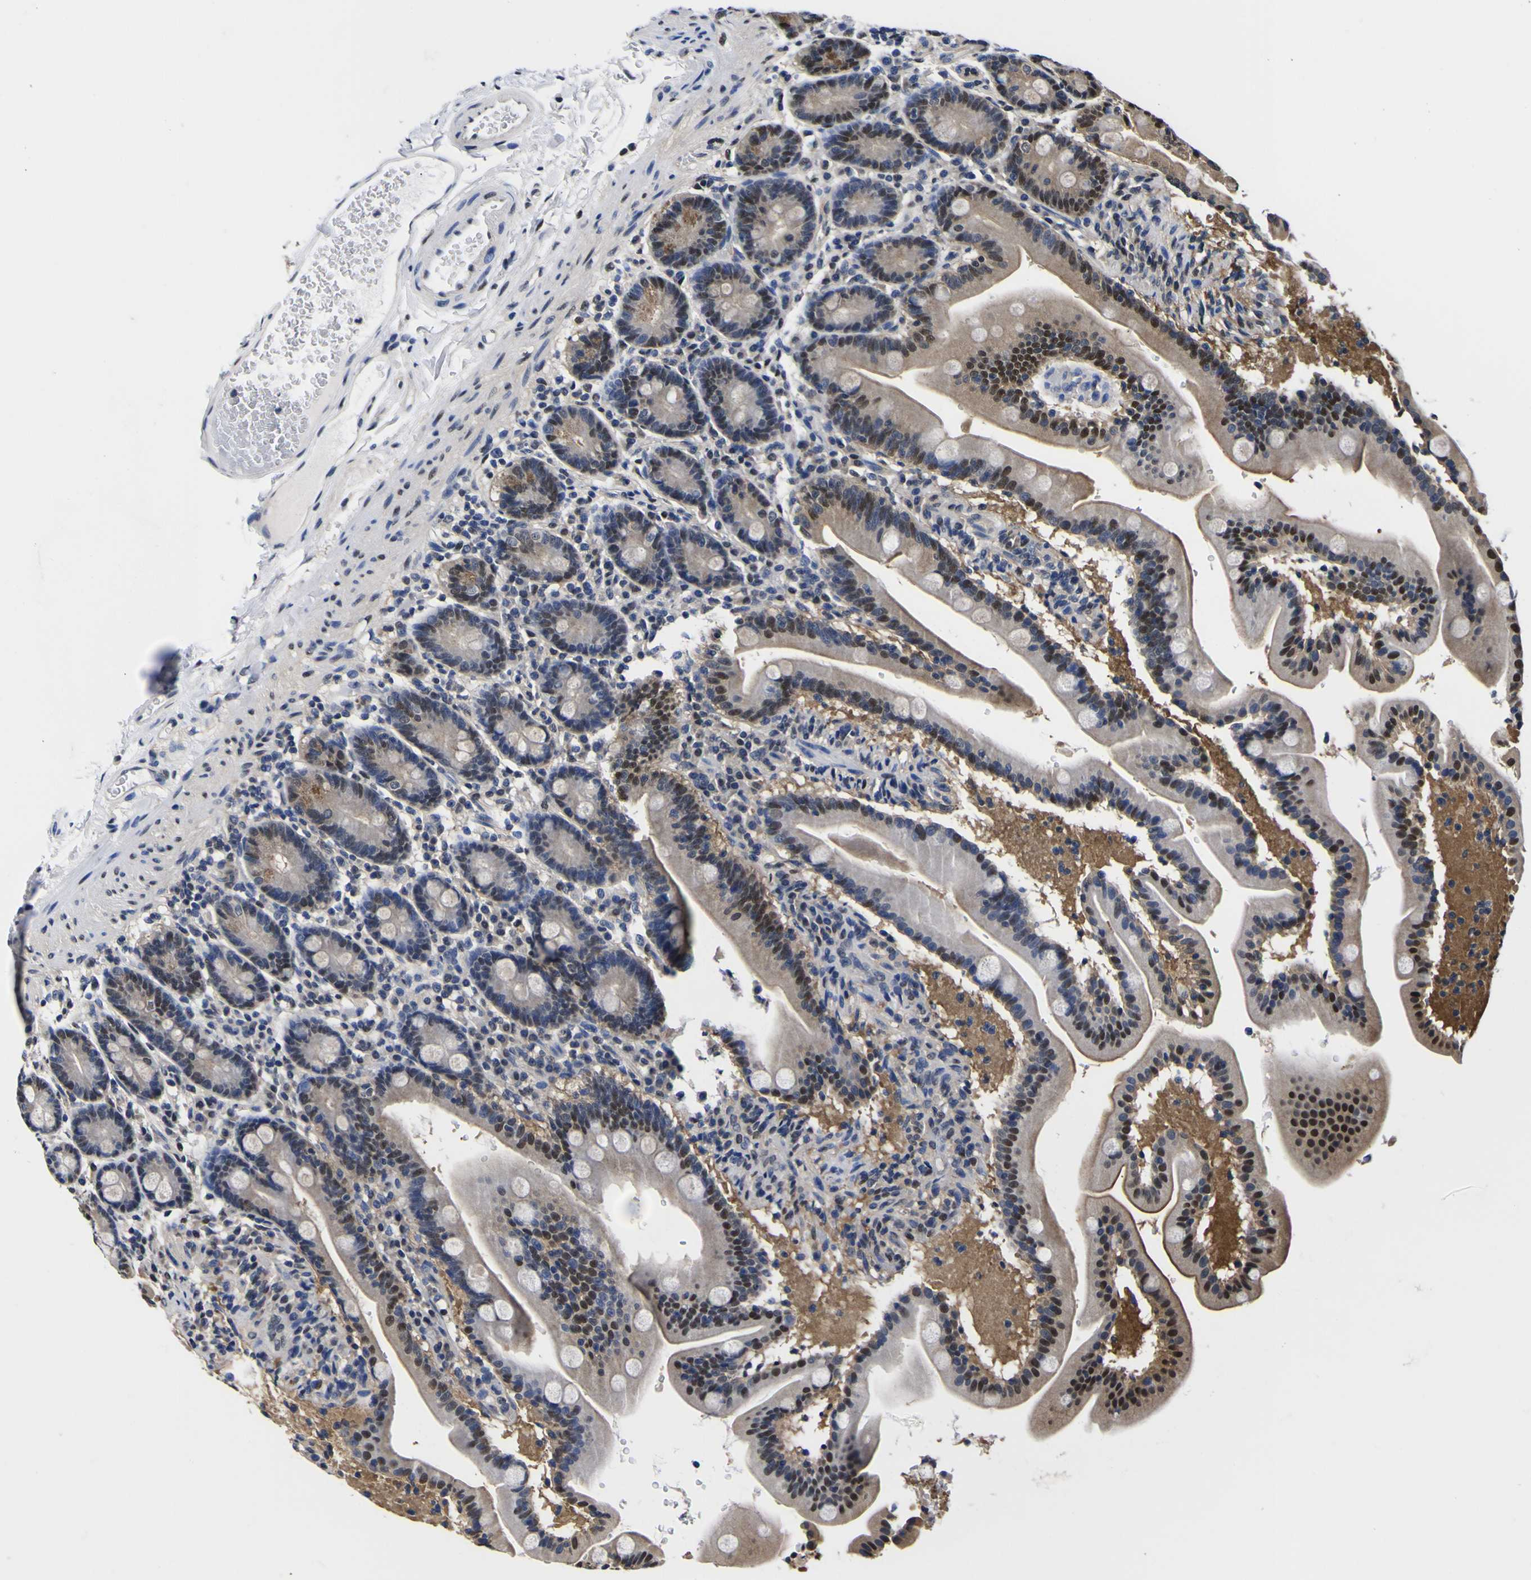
{"staining": {"intensity": "strong", "quantity": "25%-75%", "location": "cytoplasmic/membranous,nuclear"}, "tissue": "duodenum", "cell_type": "Glandular cells", "image_type": "normal", "snomed": [{"axis": "morphology", "description": "Normal tissue, NOS"}, {"axis": "topography", "description": "Duodenum"}], "caption": "The histopathology image demonstrates a brown stain indicating the presence of a protein in the cytoplasmic/membranous,nuclear of glandular cells in duodenum. The protein is stained brown, and the nuclei are stained in blue (DAB IHC with brightfield microscopy, high magnification).", "gene": "FAM110B", "patient": {"sex": "male", "age": 54}}